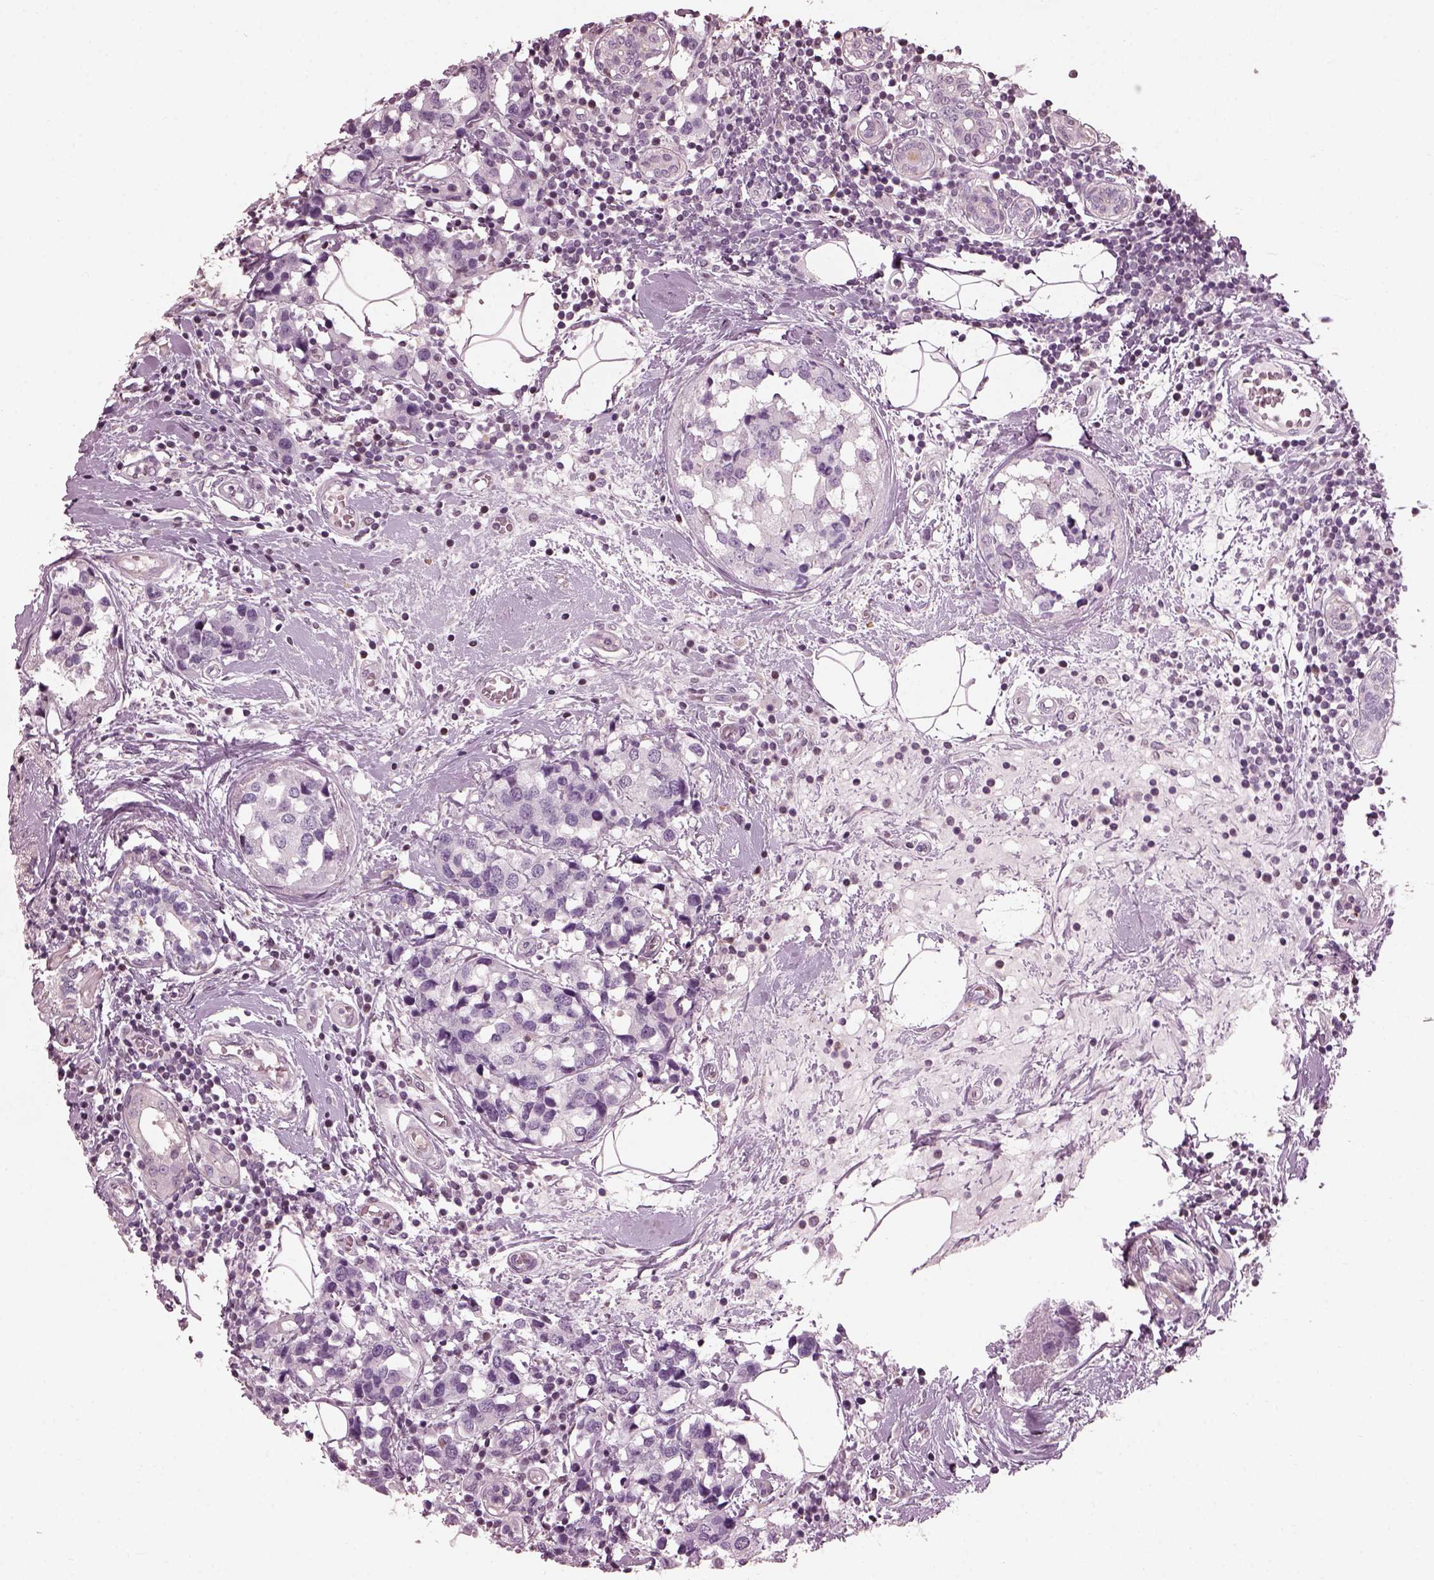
{"staining": {"intensity": "negative", "quantity": "none", "location": "none"}, "tissue": "breast cancer", "cell_type": "Tumor cells", "image_type": "cancer", "snomed": [{"axis": "morphology", "description": "Lobular carcinoma"}, {"axis": "topography", "description": "Breast"}], "caption": "DAB (3,3'-diaminobenzidine) immunohistochemical staining of breast cancer exhibits no significant positivity in tumor cells.", "gene": "BFSP1", "patient": {"sex": "female", "age": 59}}